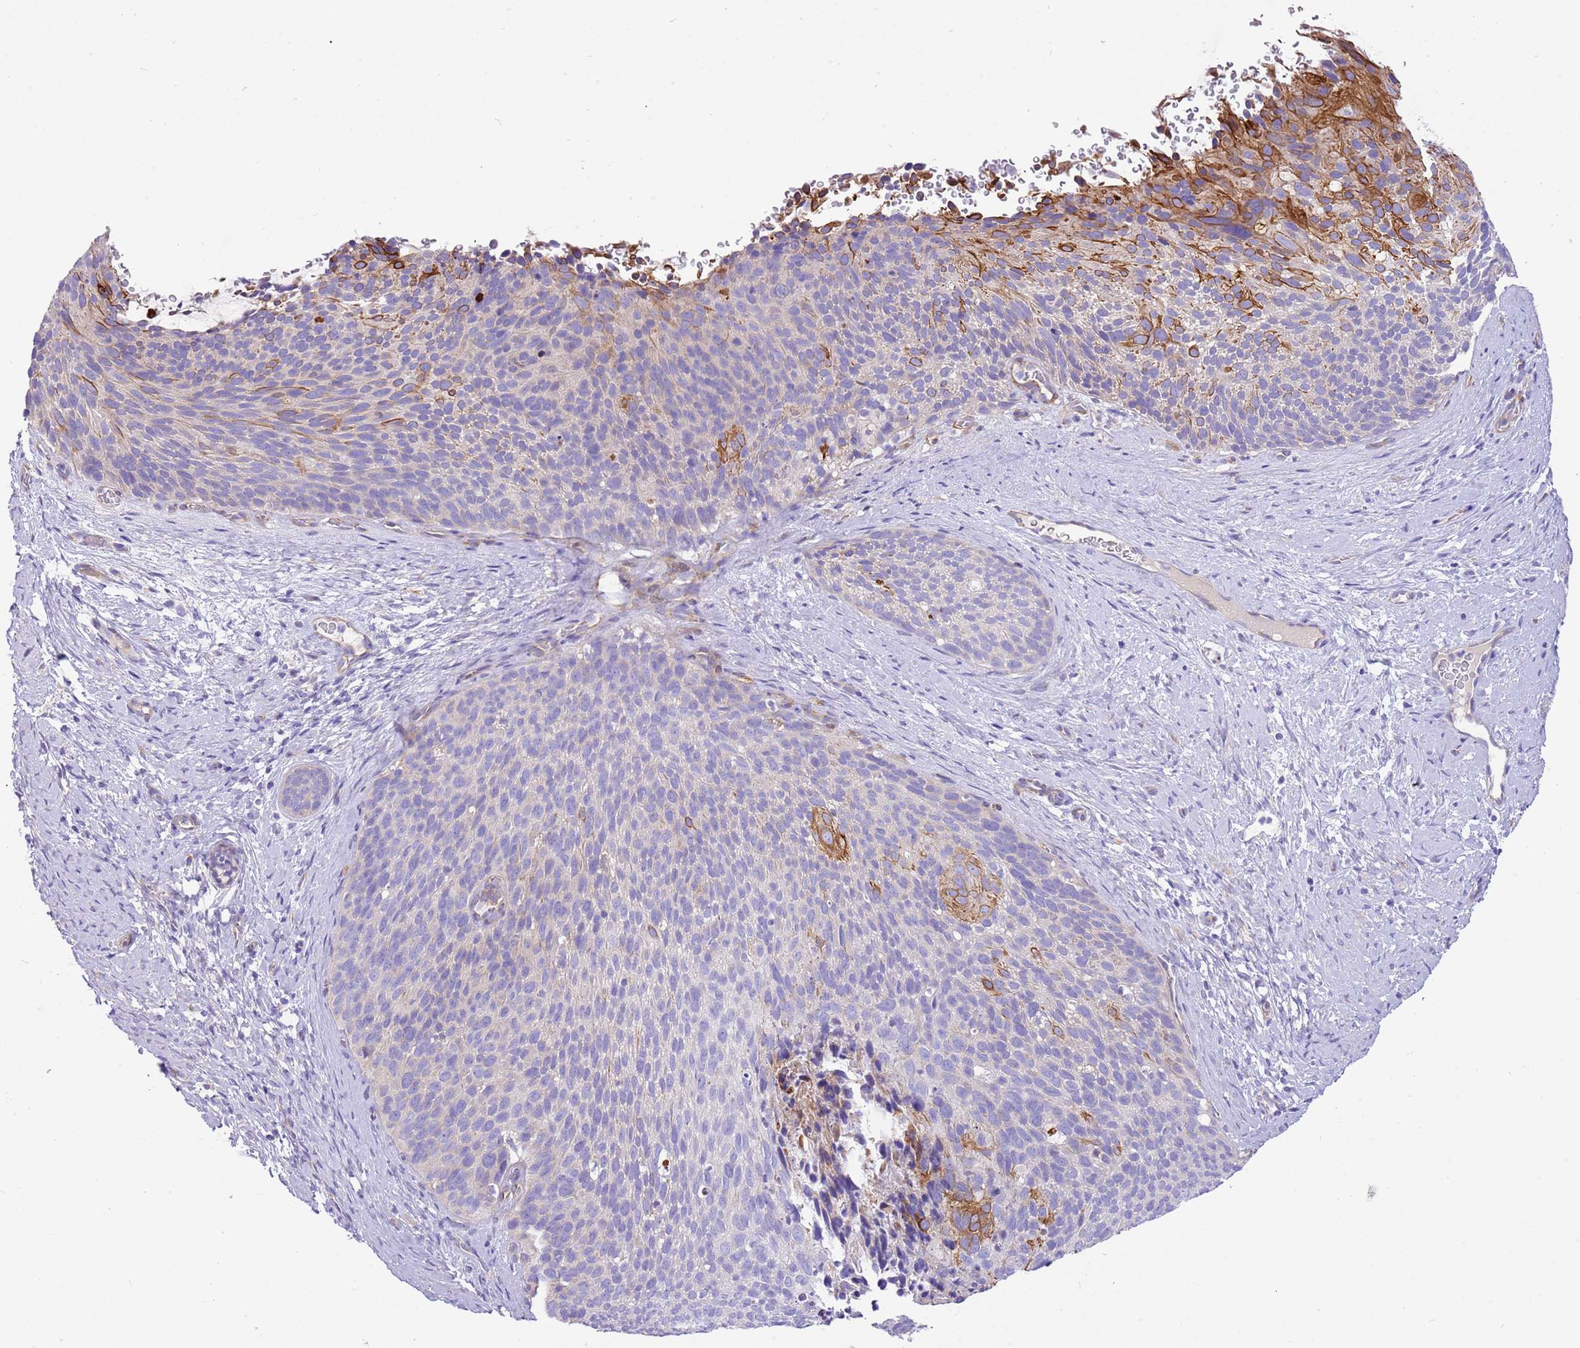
{"staining": {"intensity": "strong", "quantity": "<25%", "location": "cytoplasmic/membranous"}, "tissue": "cervical cancer", "cell_type": "Tumor cells", "image_type": "cancer", "snomed": [{"axis": "morphology", "description": "Squamous cell carcinoma, NOS"}, {"axis": "topography", "description": "Cervix"}], "caption": "Immunohistochemistry (IHC) (DAB) staining of squamous cell carcinoma (cervical) displays strong cytoplasmic/membranous protein expression in about <25% of tumor cells.", "gene": "SERINC3", "patient": {"sex": "female", "age": 80}}